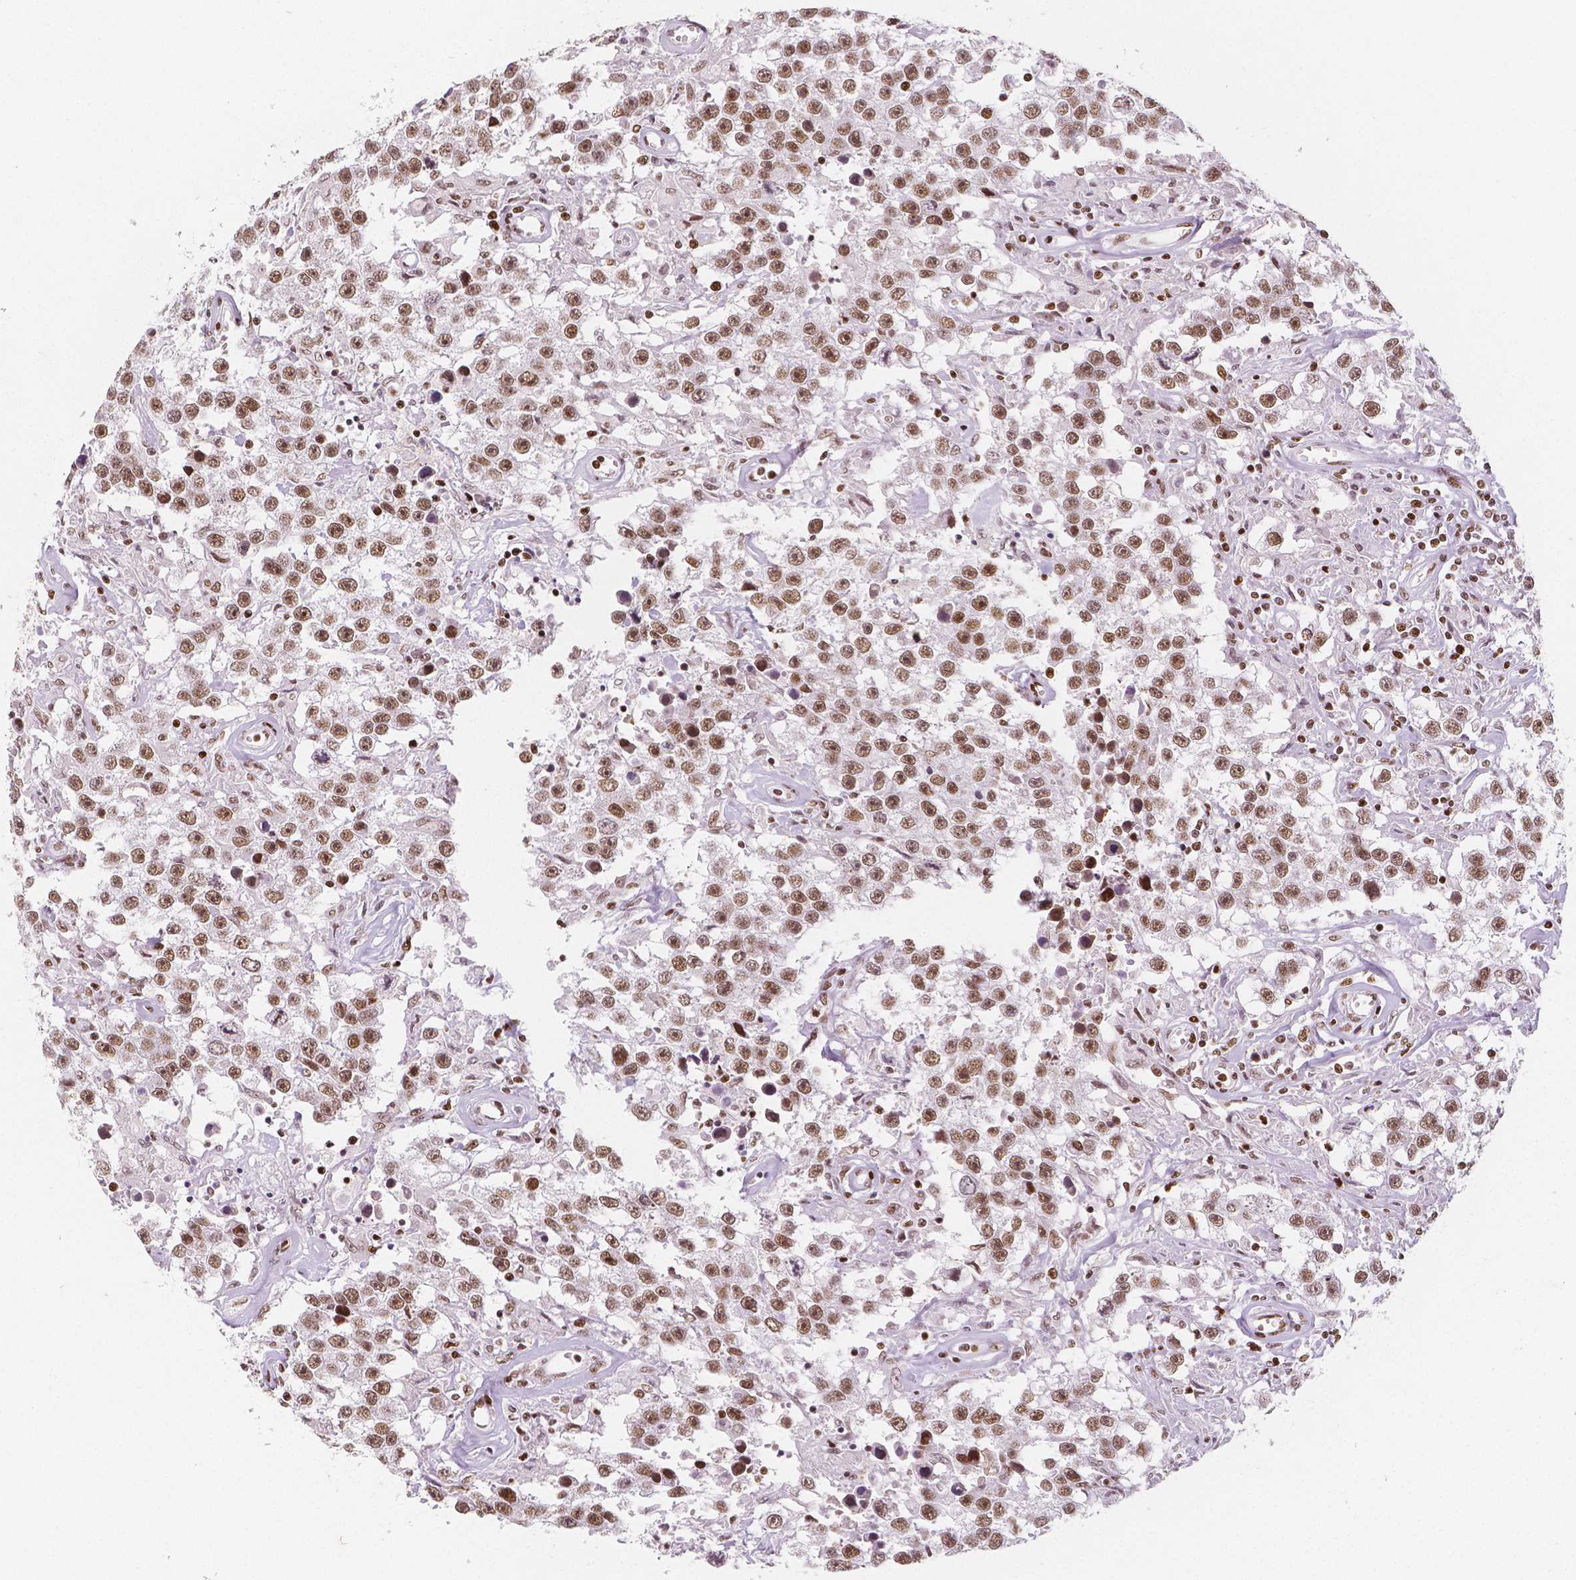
{"staining": {"intensity": "moderate", "quantity": ">75%", "location": "nuclear"}, "tissue": "testis cancer", "cell_type": "Tumor cells", "image_type": "cancer", "snomed": [{"axis": "morphology", "description": "Seminoma, NOS"}, {"axis": "topography", "description": "Testis"}], "caption": "Brown immunohistochemical staining in testis cancer (seminoma) exhibits moderate nuclear expression in approximately >75% of tumor cells. (Stains: DAB in brown, nuclei in blue, Microscopy: brightfield microscopy at high magnification).", "gene": "HDAC1", "patient": {"sex": "male", "age": 43}}